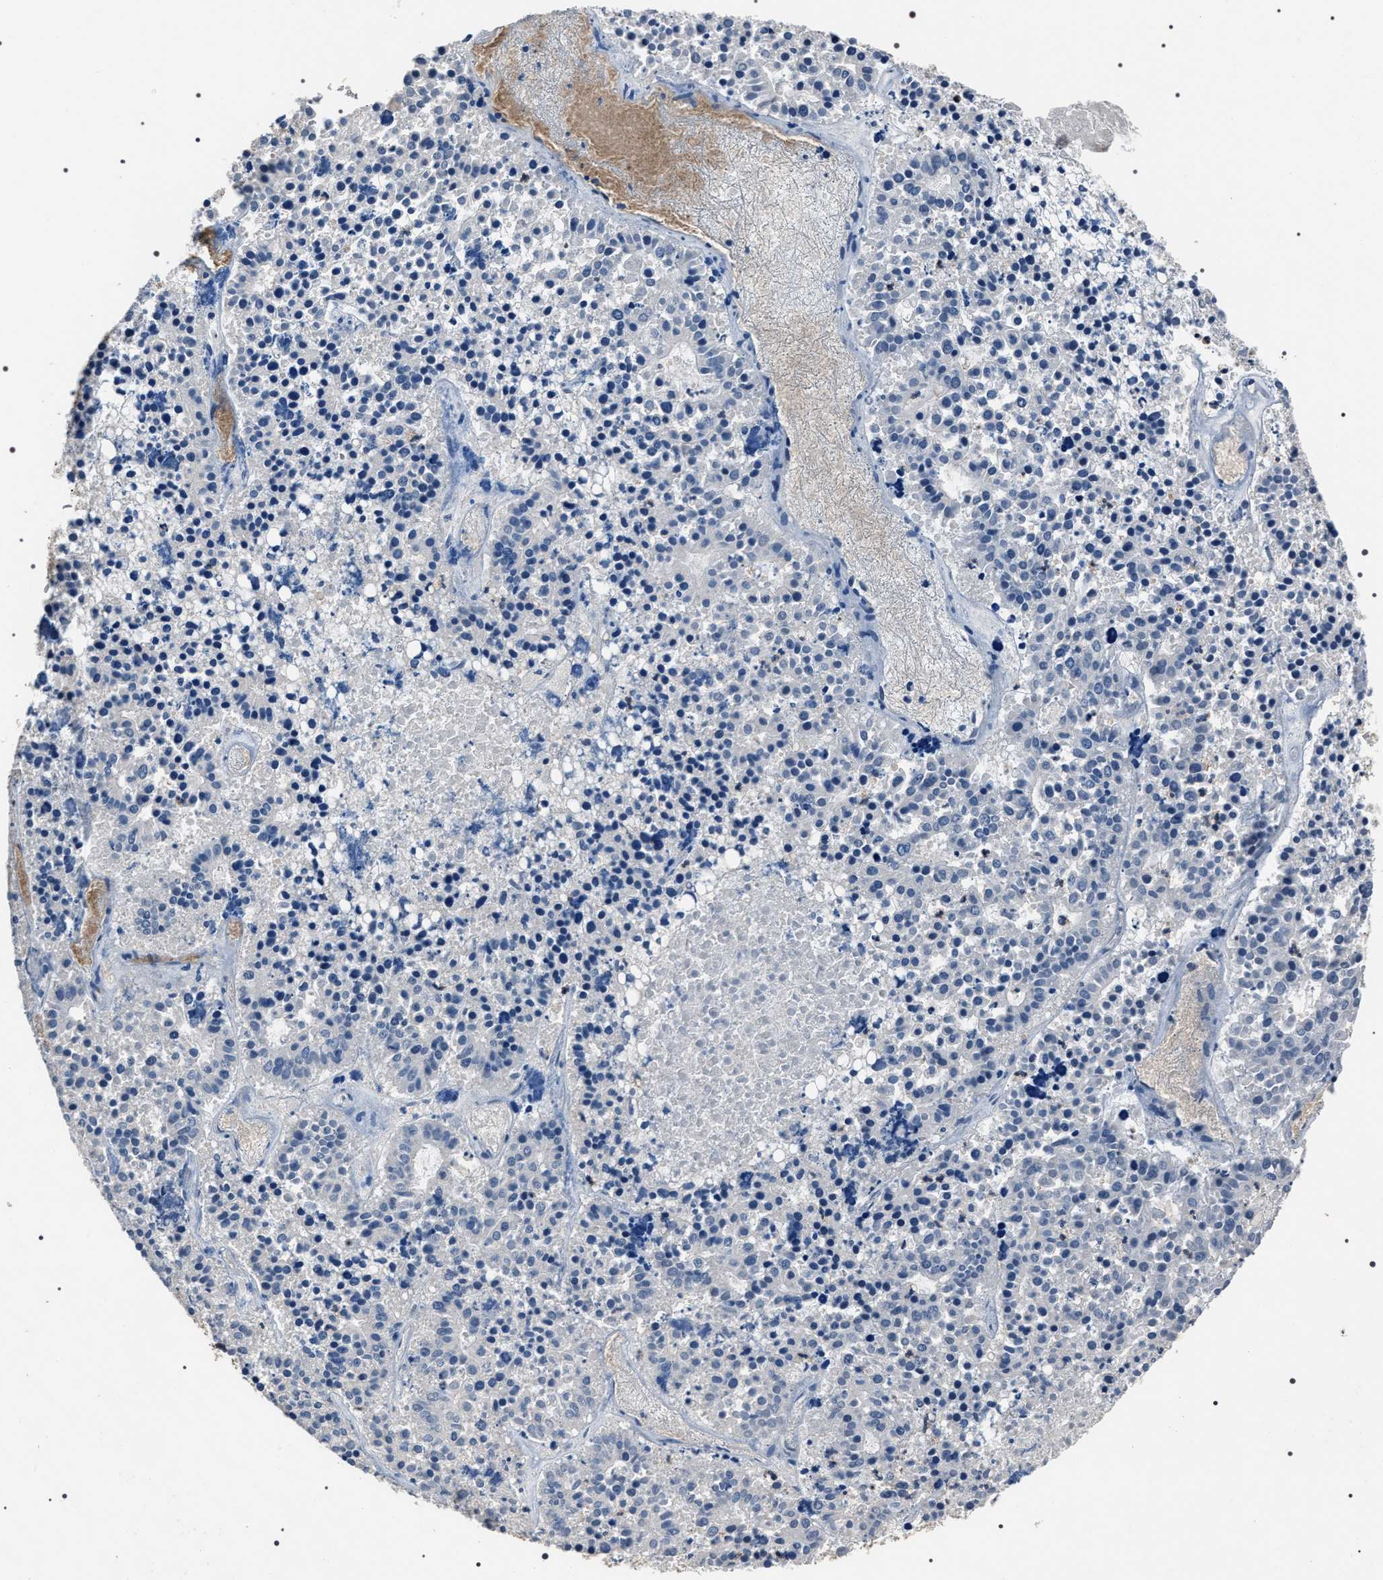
{"staining": {"intensity": "negative", "quantity": "none", "location": "none"}, "tissue": "pancreatic cancer", "cell_type": "Tumor cells", "image_type": "cancer", "snomed": [{"axis": "morphology", "description": "Adenocarcinoma, NOS"}, {"axis": "topography", "description": "Pancreas"}], "caption": "Tumor cells show no significant expression in pancreatic cancer.", "gene": "TRIM54", "patient": {"sex": "male", "age": 50}}